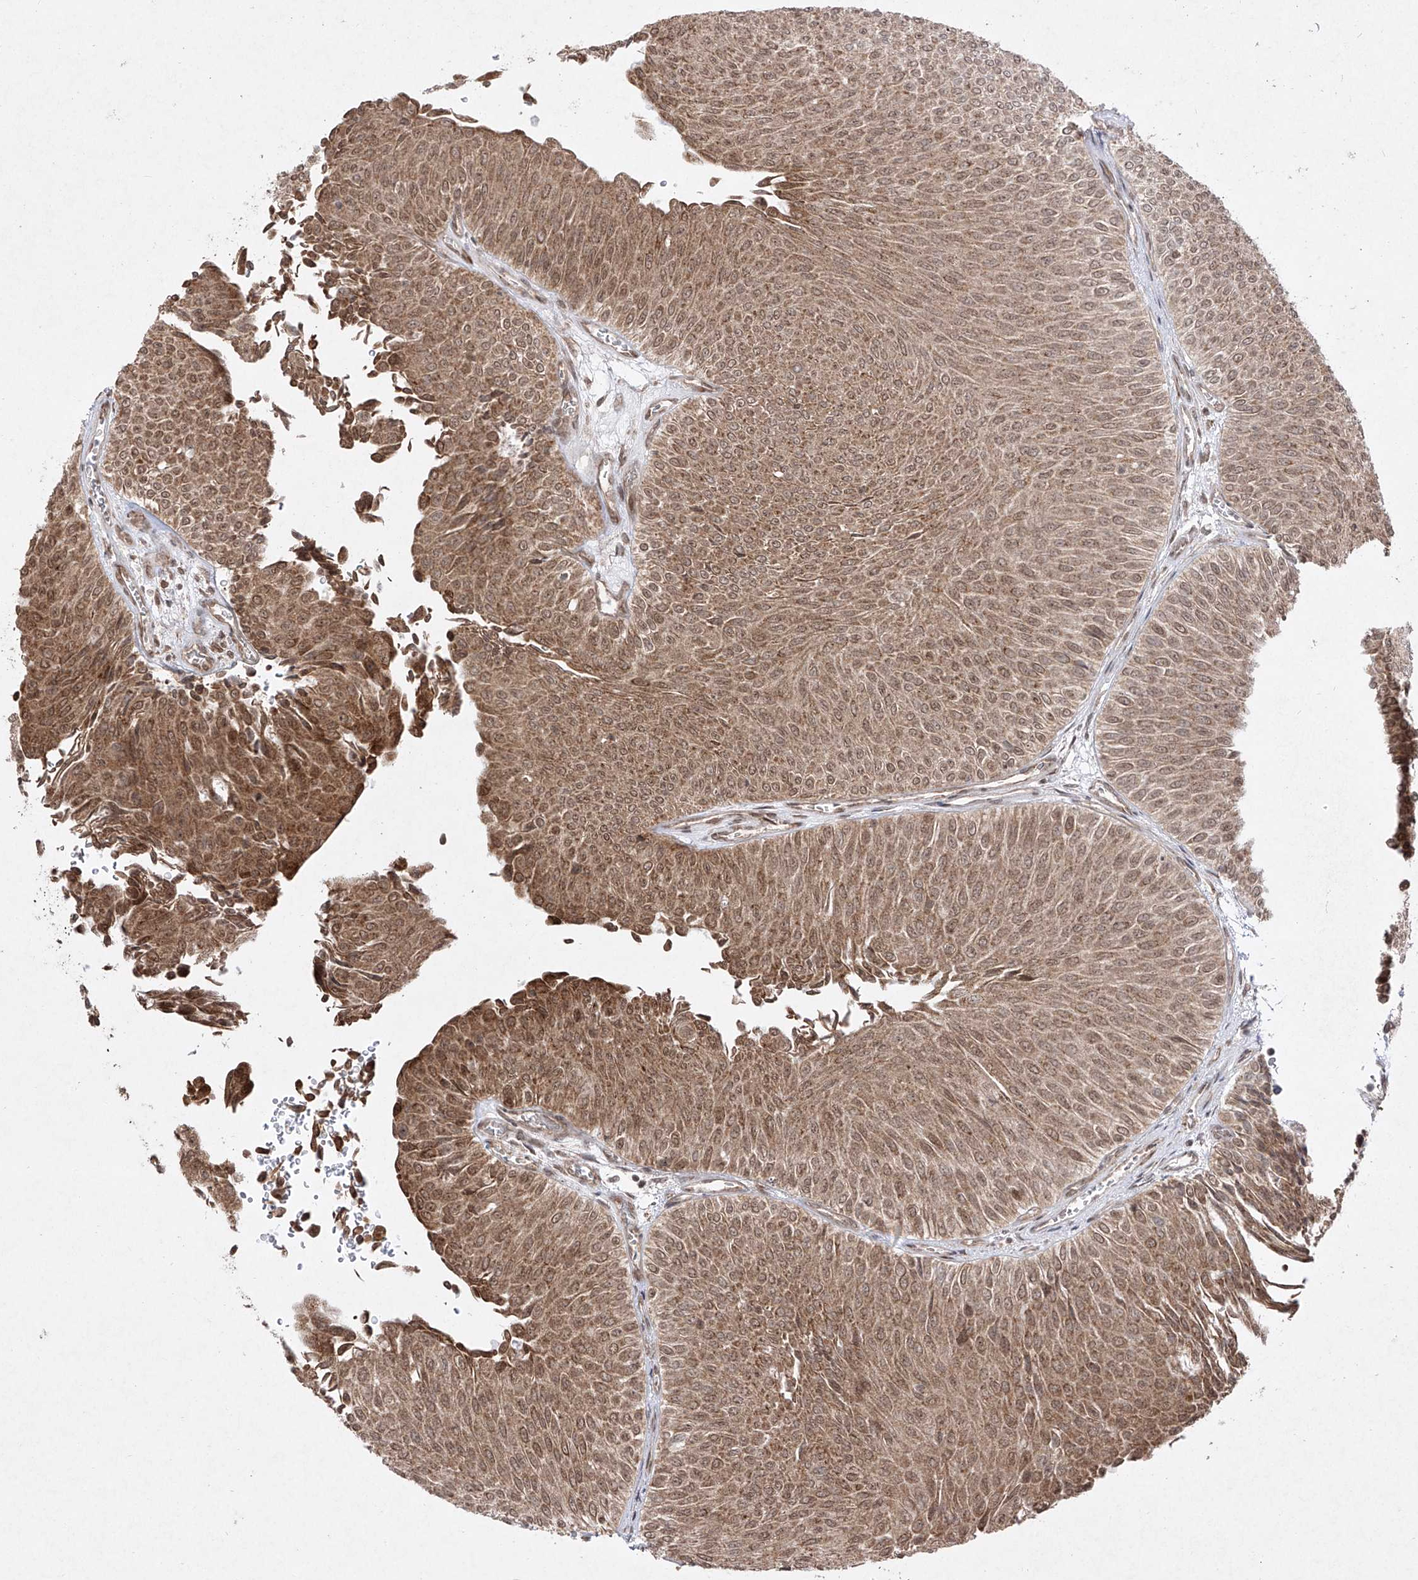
{"staining": {"intensity": "moderate", "quantity": ">75%", "location": "cytoplasmic/membranous,nuclear"}, "tissue": "urothelial cancer", "cell_type": "Tumor cells", "image_type": "cancer", "snomed": [{"axis": "morphology", "description": "Urothelial carcinoma, Low grade"}, {"axis": "topography", "description": "Urinary bladder"}], "caption": "The photomicrograph displays immunohistochemical staining of urothelial cancer. There is moderate cytoplasmic/membranous and nuclear expression is present in about >75% of tumor cells.", "gene": "SNRNP27", "patient": {"sex": "male", "age": 78}}